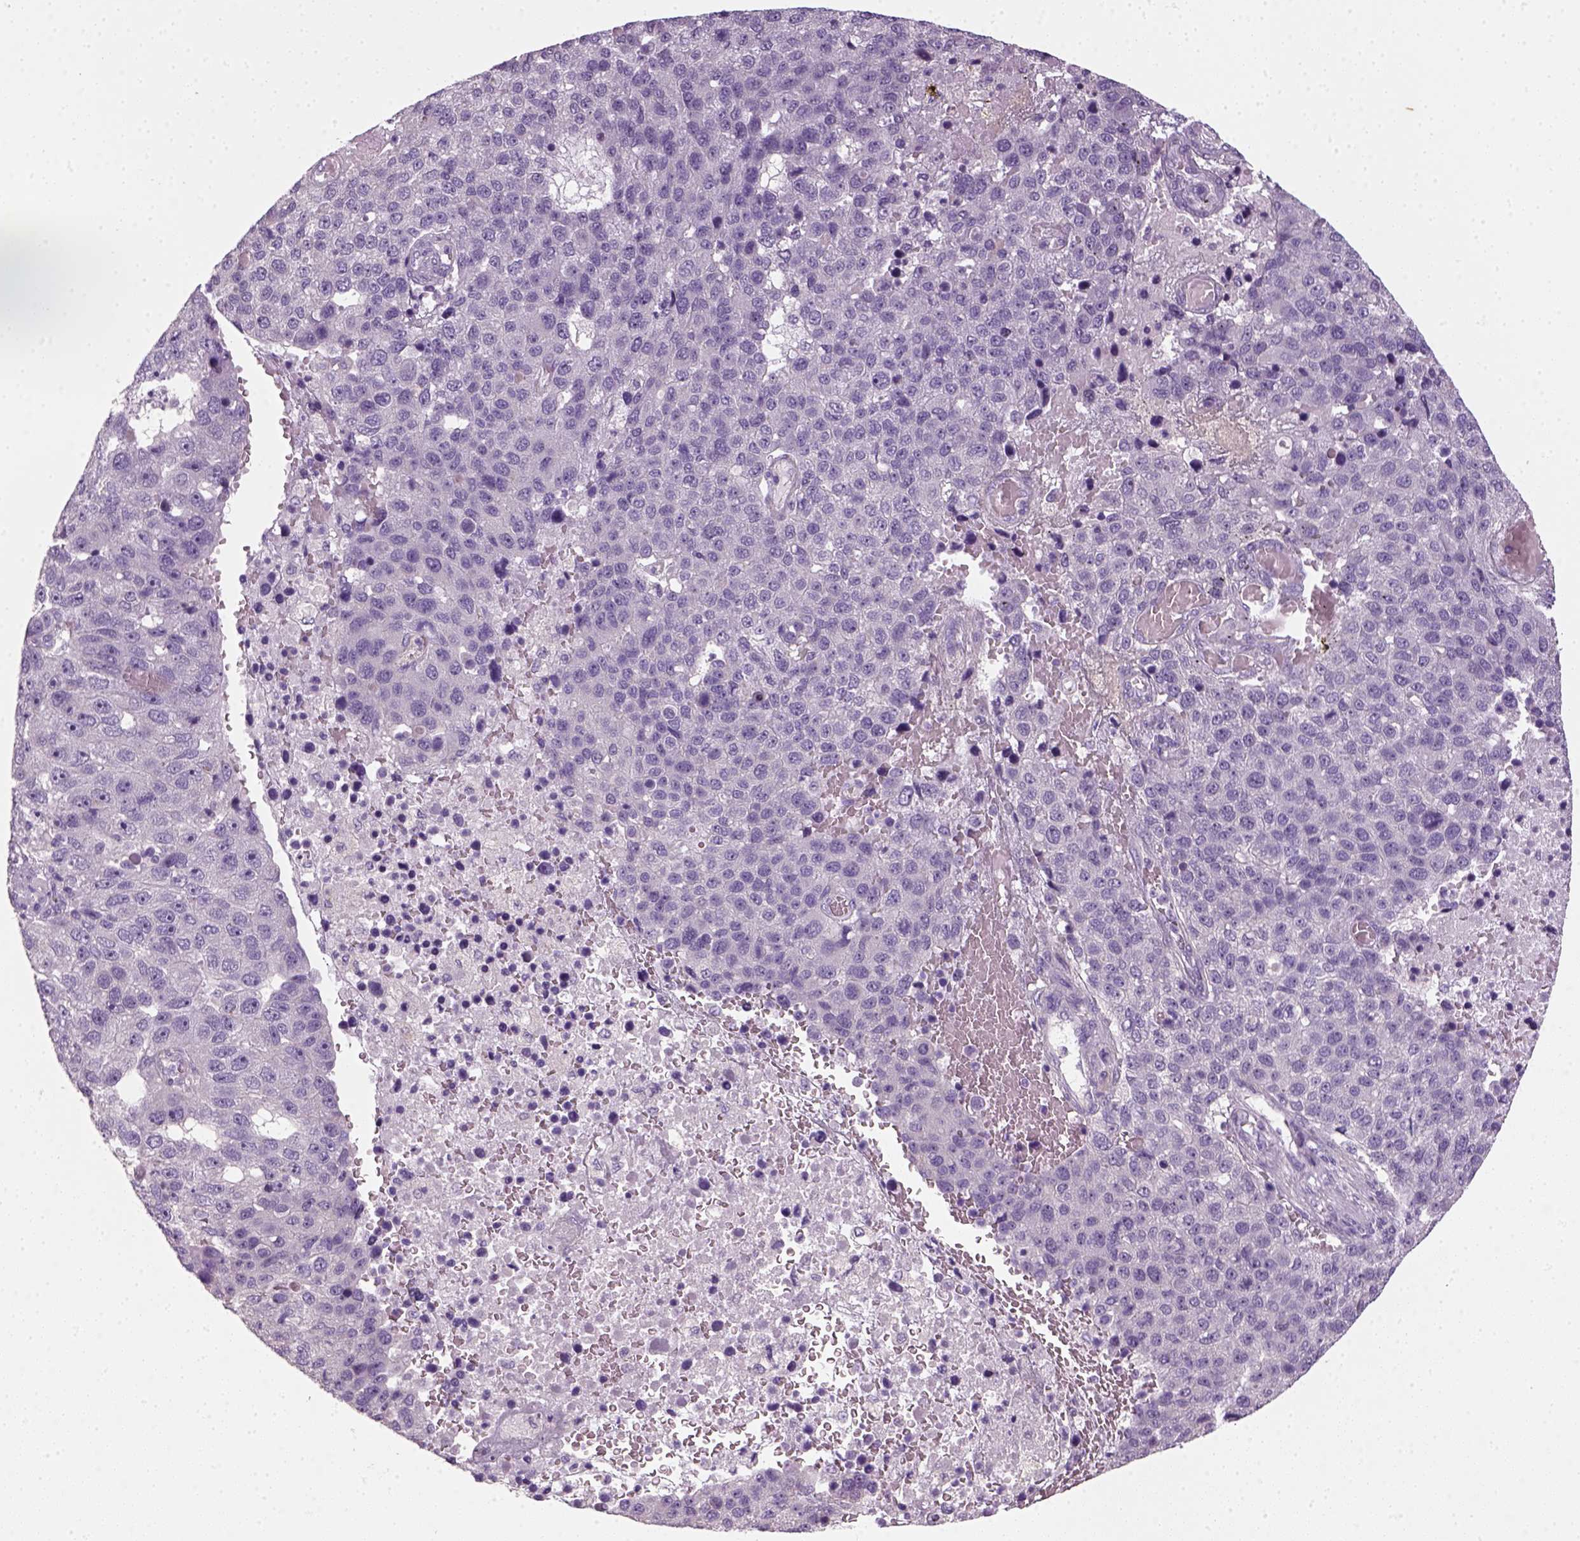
{"staining": {"intensity": "negative", "quantity": "none", "location": "none"}, "tissue": "pancreatic cancer", "cell_type": "Tumor cells", "image_type": "cancer", "snomed": [{"axis": "morphology", "description": "Adenocarcinoma, NOS"}, {"axis": "topography", "description": "Pancreas"}], "caption": "IHC image of neoplastic tissue: human pancreatic adenocarcinoma stained with DAB exhibits no significant protein positivity in tumor cells.", "gene": "ELOVL3", "patient": {"sex": "female", "age": 61}}